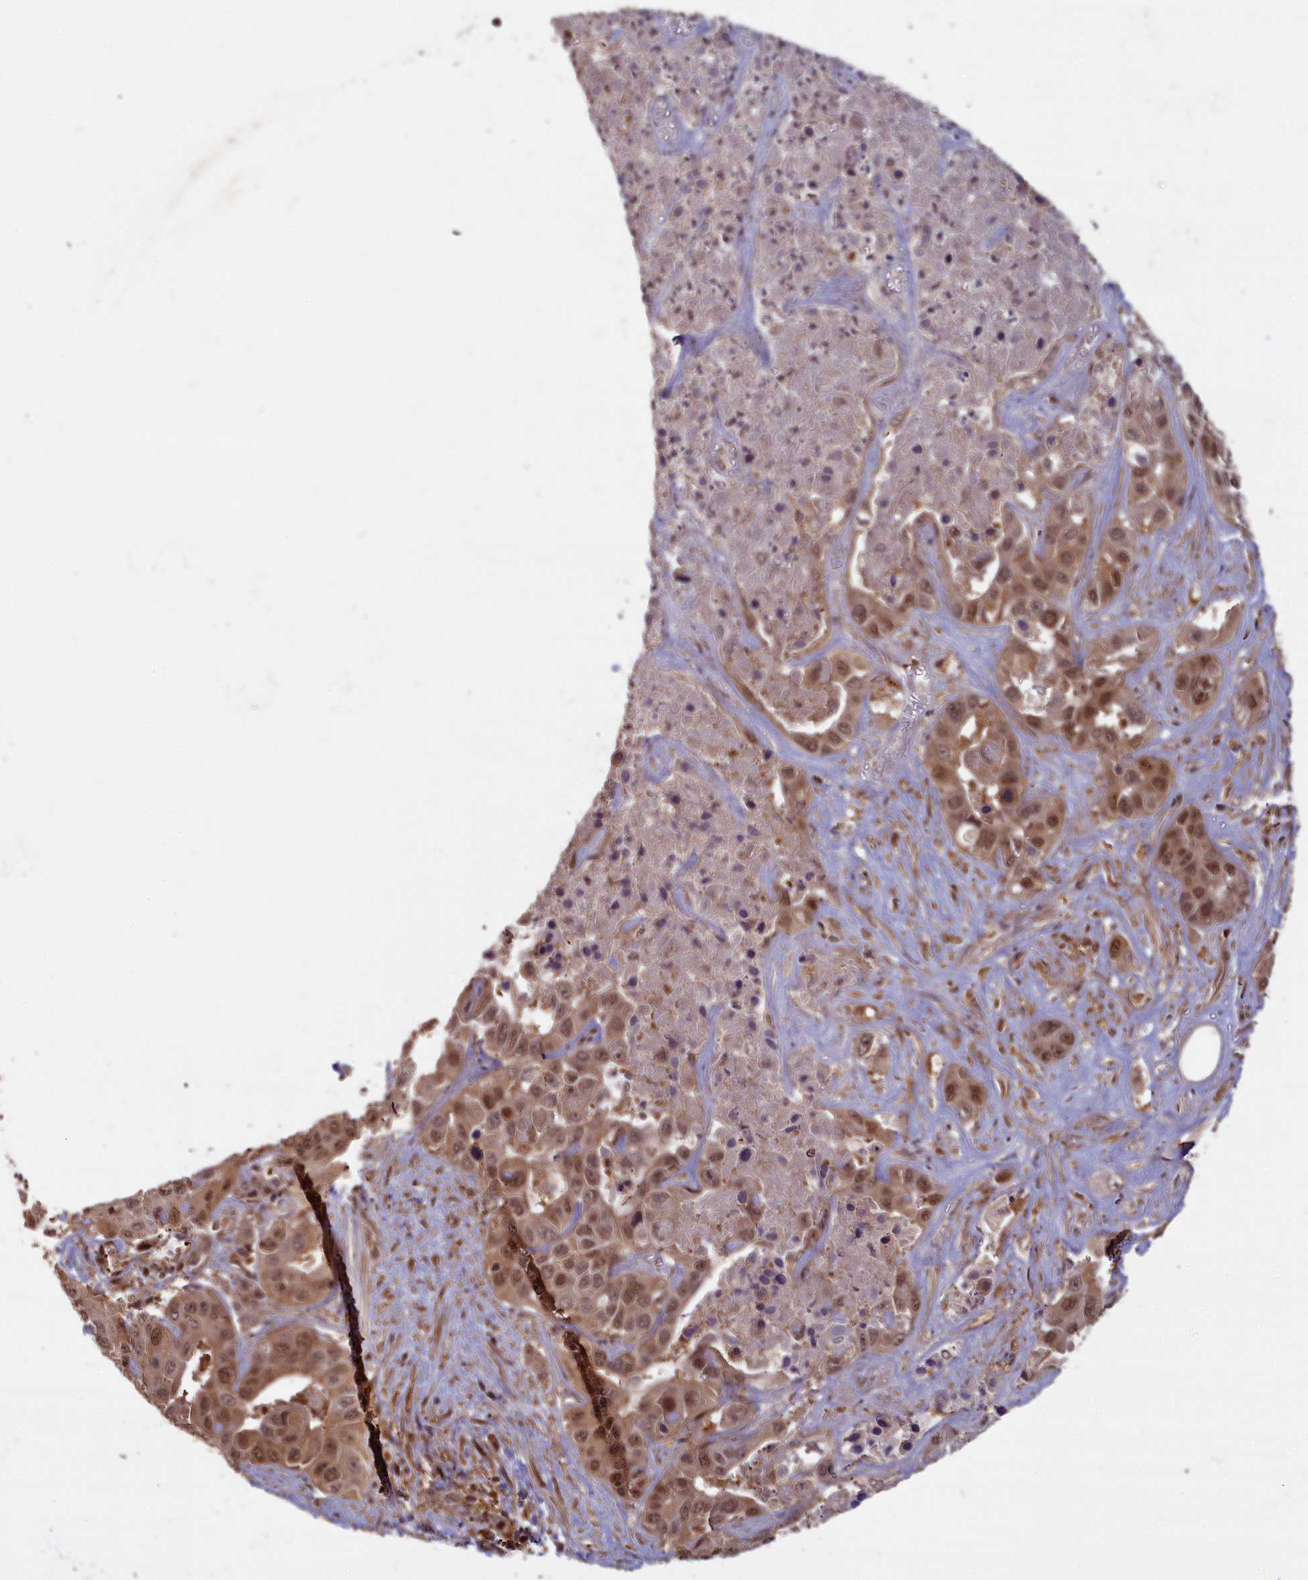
{"staining": {"intensity": "moderate", "quantity": ">75%", "location": "cytoplasmic/membranous,nuclear"}, "tissue": "liver cancer", "cell_type": "Tumor cells", "image_type": "cancer", "snomed": [{"axis": "morphology", "description": "Cholangiocarcinoma"}, {"axis": "topography", "description": "Liver"}], "caption": "This is an image of immunohistochemistry staining of liver cancer (cholangiocarcinoma), which shows moderate positivity in the cytoplasmic/membranous and nuclear of tumor cells.", "gene": "HIF3A", "patient": {"sex": "female", "age": 52}}